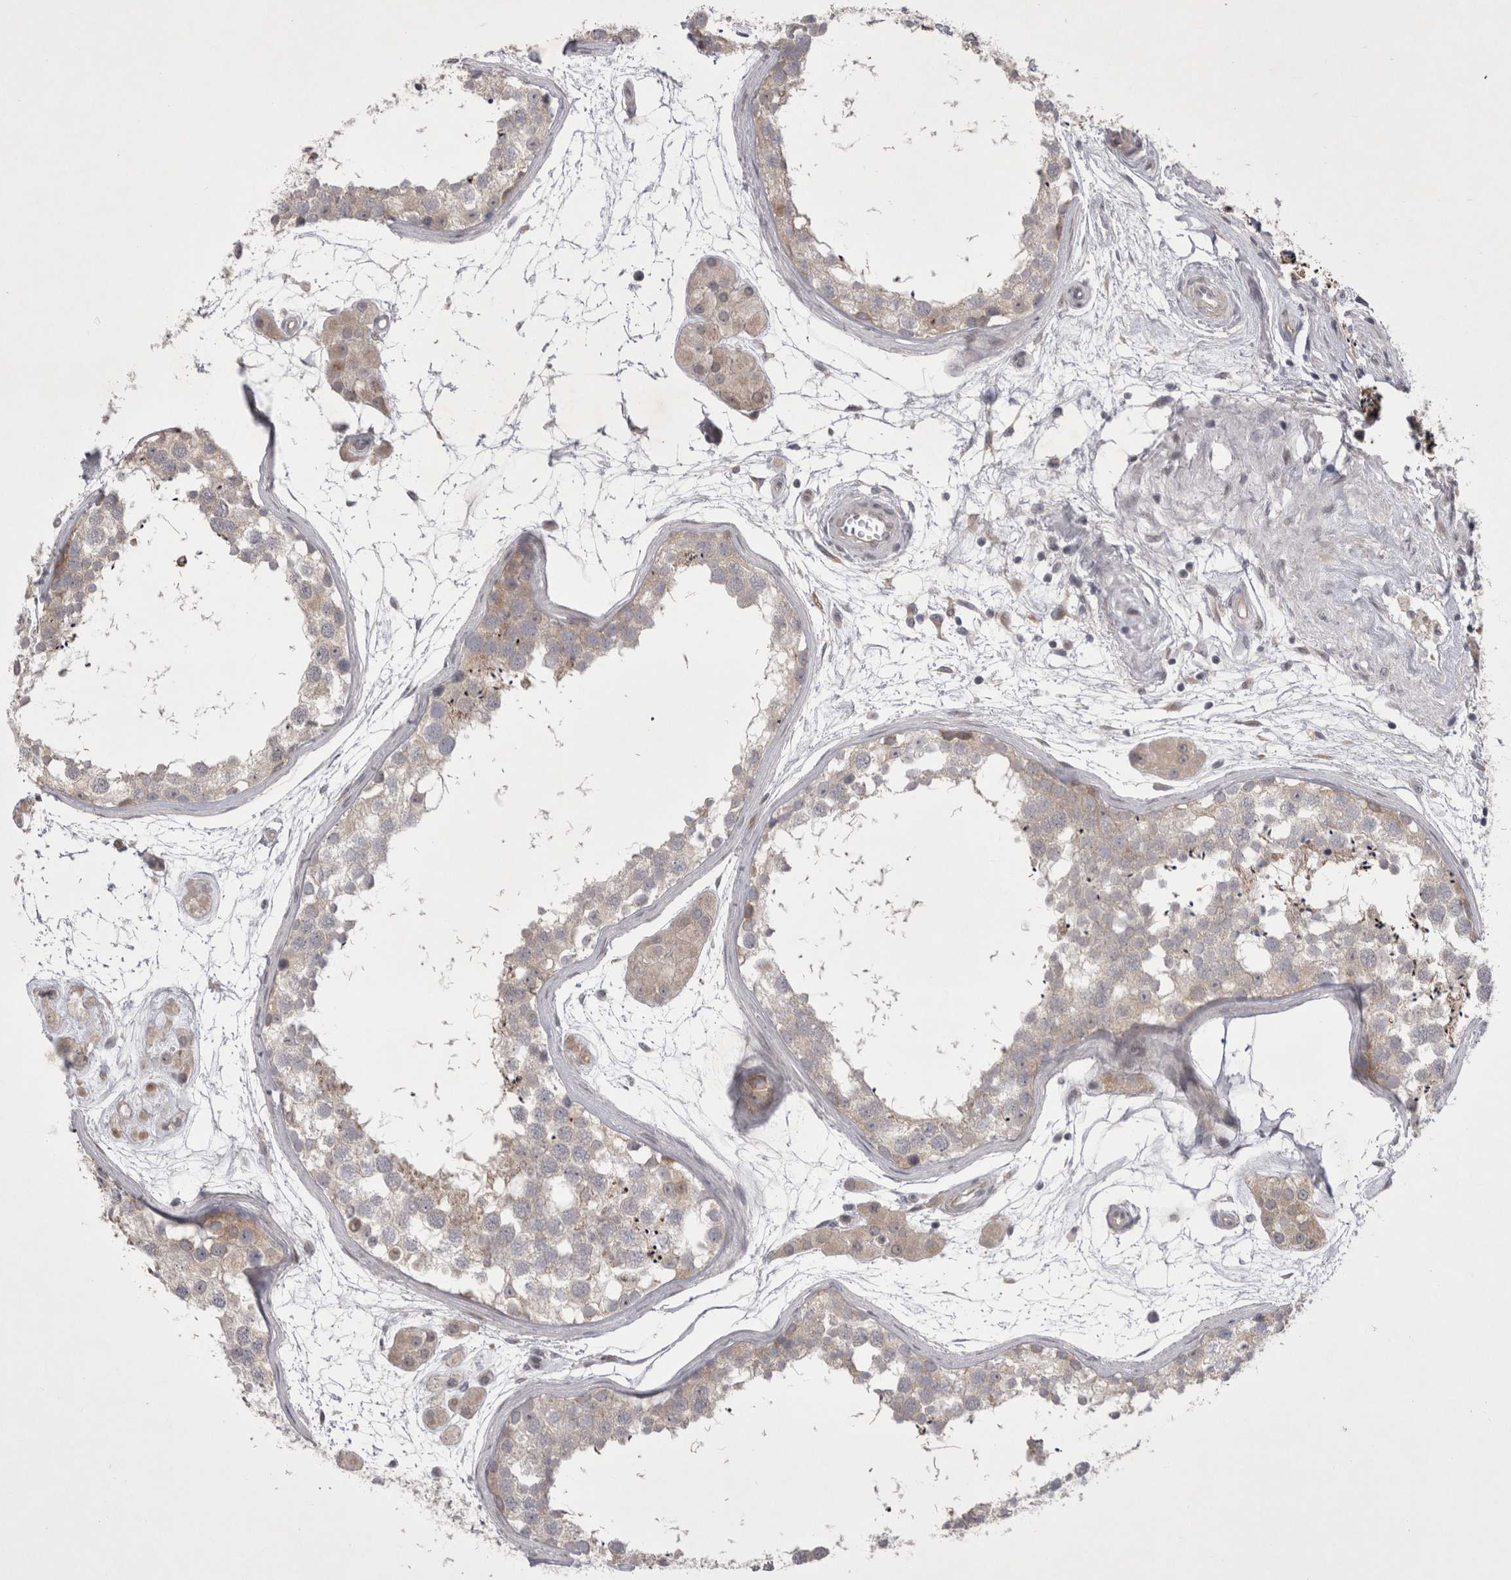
{"staining": {"intensity": "weak", "quantity": "25%-75%", "location": "cytoplasmic/membranous"}, "tissue": "testis", "cell_type": "Cells in seminiferous ducts", "image_type": "normal", "snomed": [{"axis": "morphology", "description": "Normal tissue, NOS"}, {"axis": "topography", "description": "Testis"}], "caption": "A low amount of weak cytoplasmic/membranous positivity is identified in about 25%-75% of cells in seminiferous ducts in normal testis.", "gene": "NENF", "patient": {"sex": "male", "age": 56}}